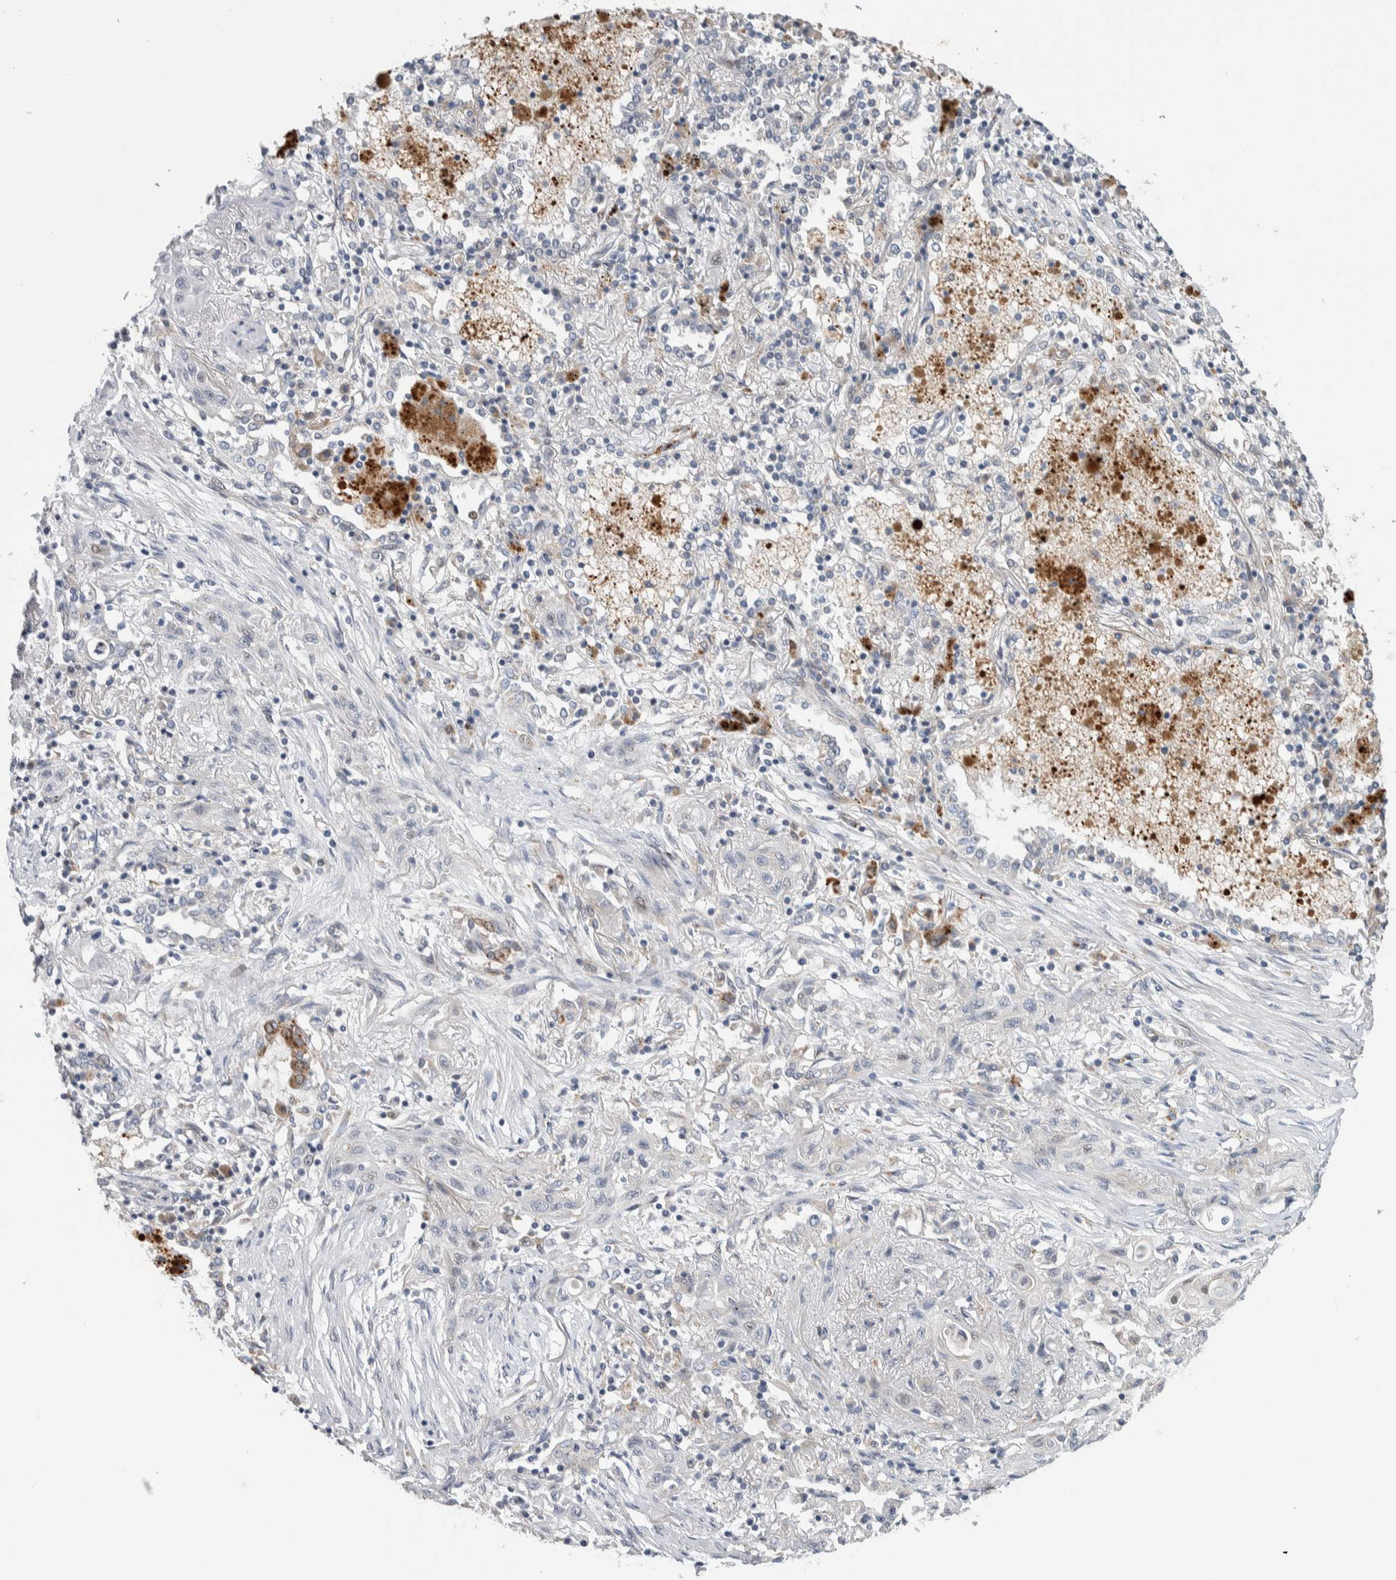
{"staining": {"intensity": "negative", "quantity": "none", "location": "none"}, "tissue": "lung cancer", "cell_type": "Tumor cells", "image_type": "cancer", "snomed": [{"axis": "morphology", "description": "Squamous cell carcinoma, NOS"}, {"axis": "topography", "description": "Lung"}], "caption": "This is an immunohistochemistry (IHC) micrograph of lung squamous cell carcinoma. There is no staining in tumor cells.", "gene": "PRRG4", "patient": {"sex": "female", "age": 47}}